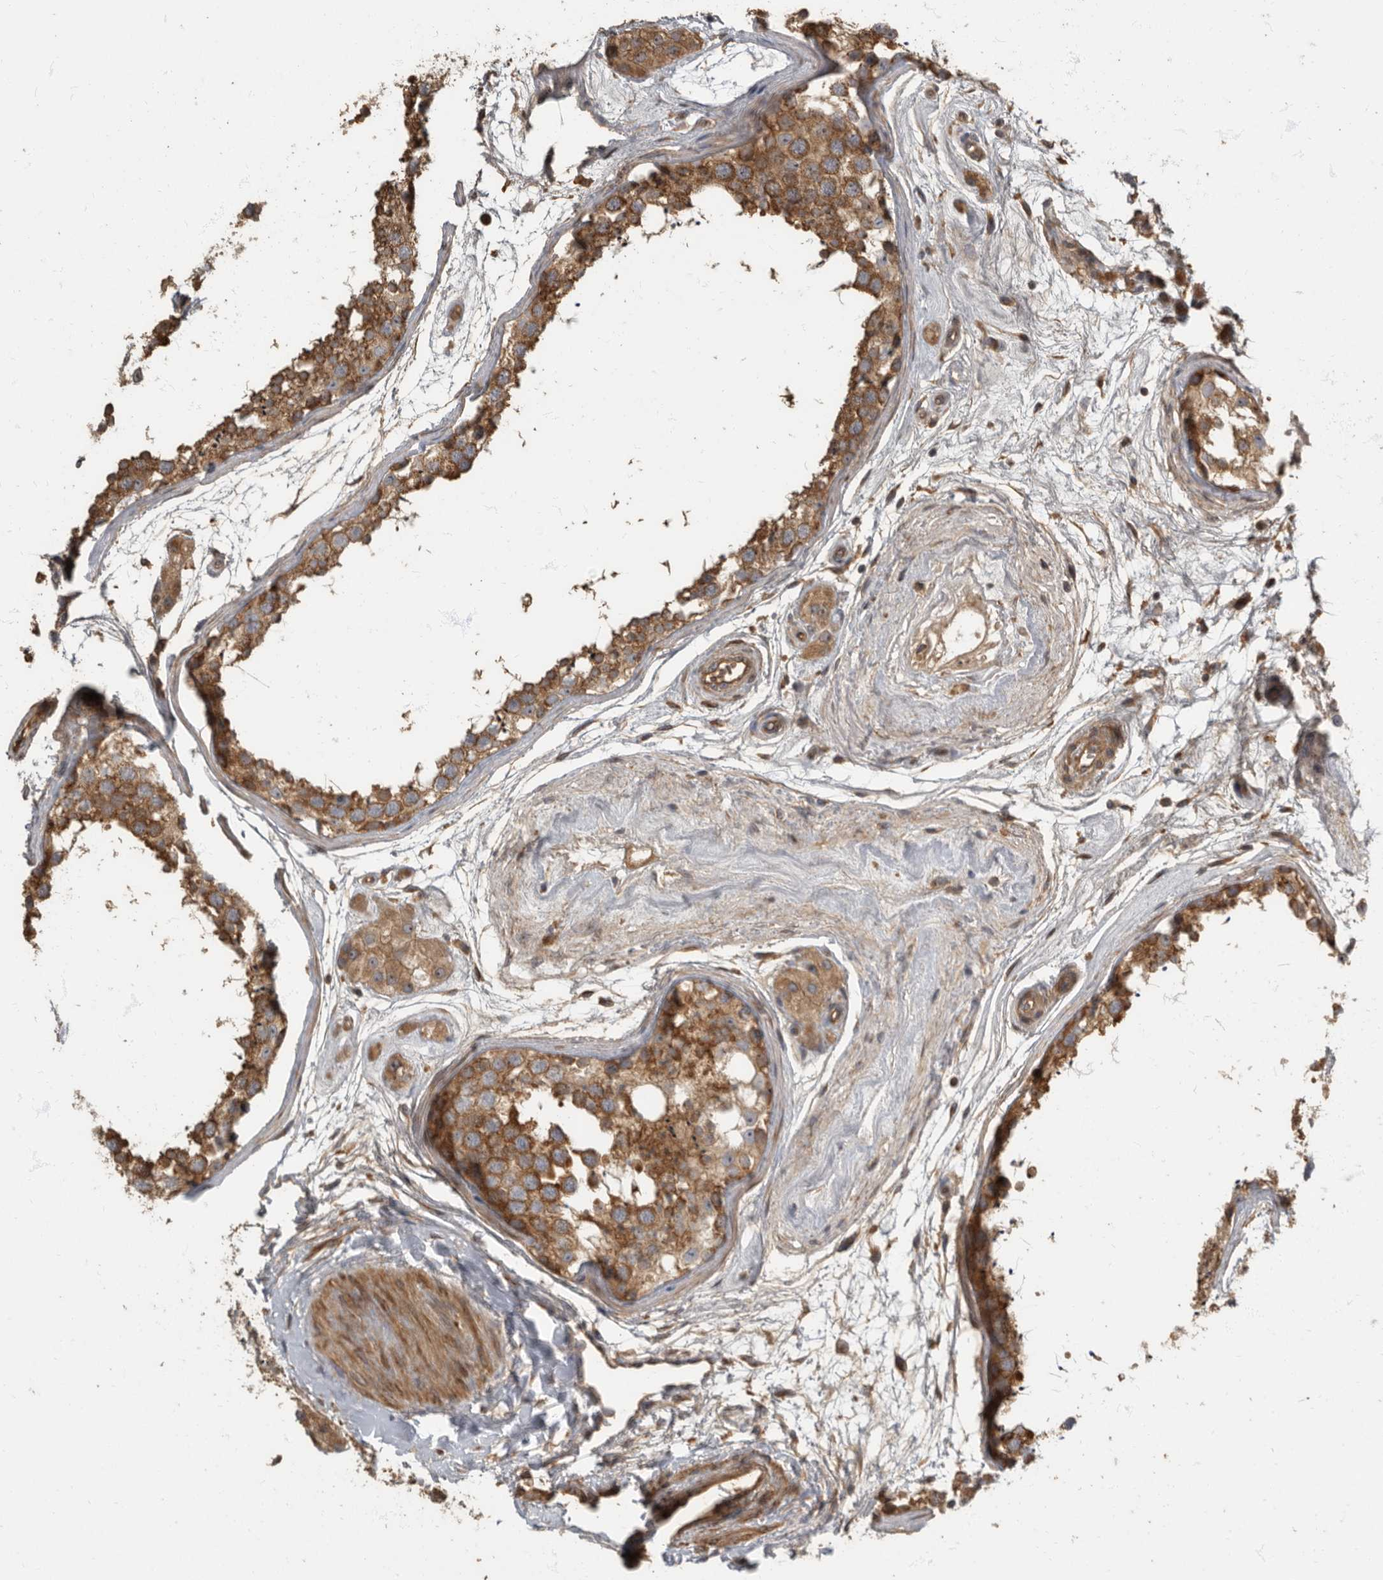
{"staining": {"intensity": "moderate", "quantity": ">75%", "location": "cytoplasmic/membranous"}, "tissue": "testis", "cell_type": "Cells in seminiferous ducts", "image_type": "normal", "snomed": [{"axis": "morphology", "description": "Normal tissue, NOS"}, {"axis": "topography", "description": "Testis"}], "caption": "A photomicrograph of human testis stained for a protein shows moderate cytoplasmic/membranous brown staining in cells in seminiferous ducts.", "gene": "DAAM1", "patient": {"sex": "male", "age": 56}}